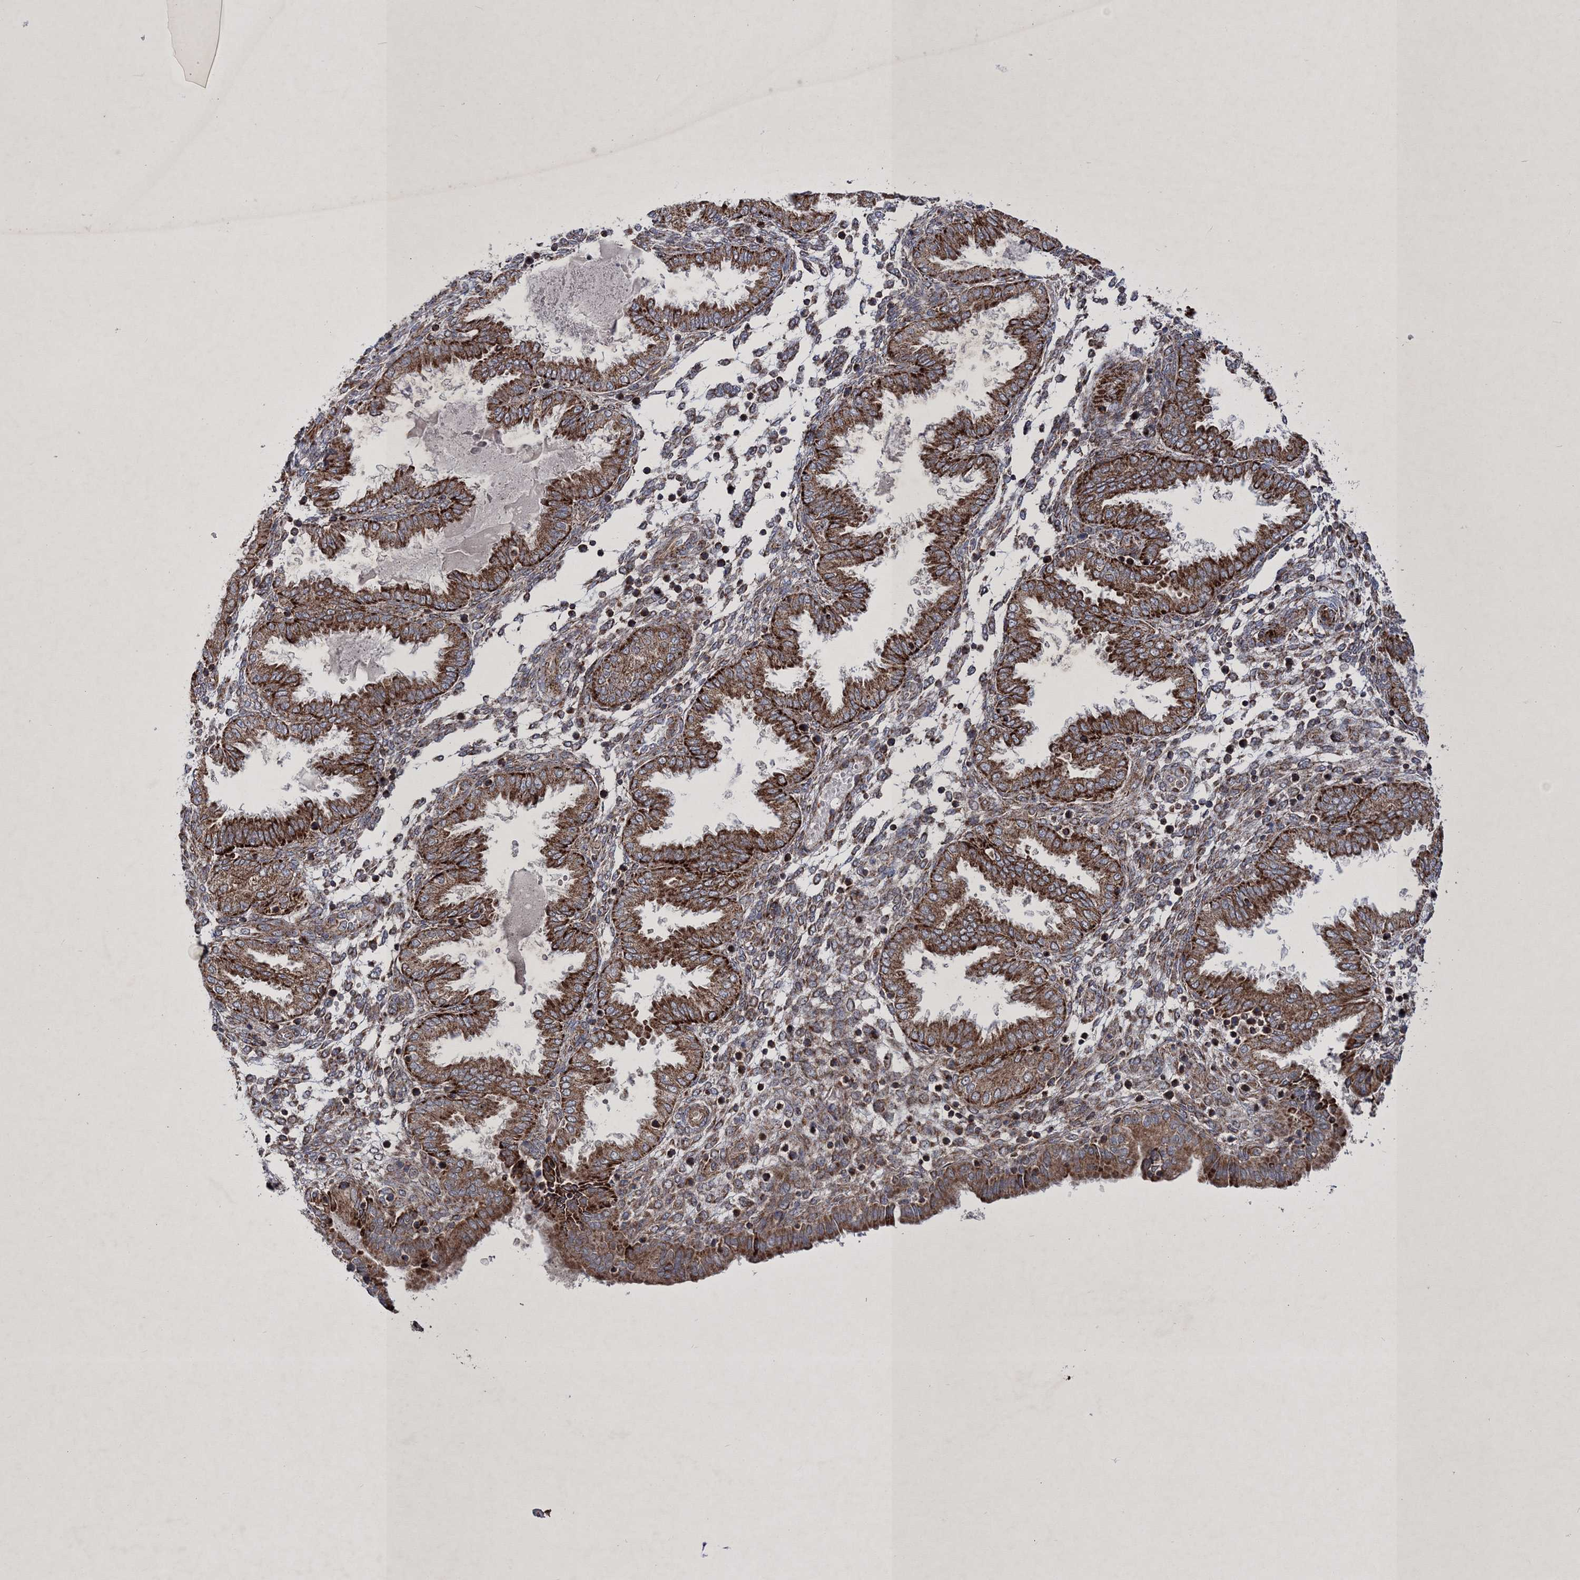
{"staining": {"intensity": "moderate", "quantity": "<25%", "location": "cytoplasmic/membranous"}, "tissue": "endometrium", "cell_type": "Cells in endometrial stroma", "image_type": "normal", "snomed": [{"axis": "morphology", "description": "Normal tissue, NOS"}, {"axis": "topography", "description": "Endometrium"}], "caption": "Immunohistochemistry micrograph of unremarkable endometrium: endometrium stained using IHC exhibits low levels of moderate protein expression localized specifically in the cytoplasmic/membranous of cells in endometrial stroma, appearing as a cytoplasmic/membranous brown color.", "gene": "SCRN3", "patient": {"sex": "female", "age": 33}}